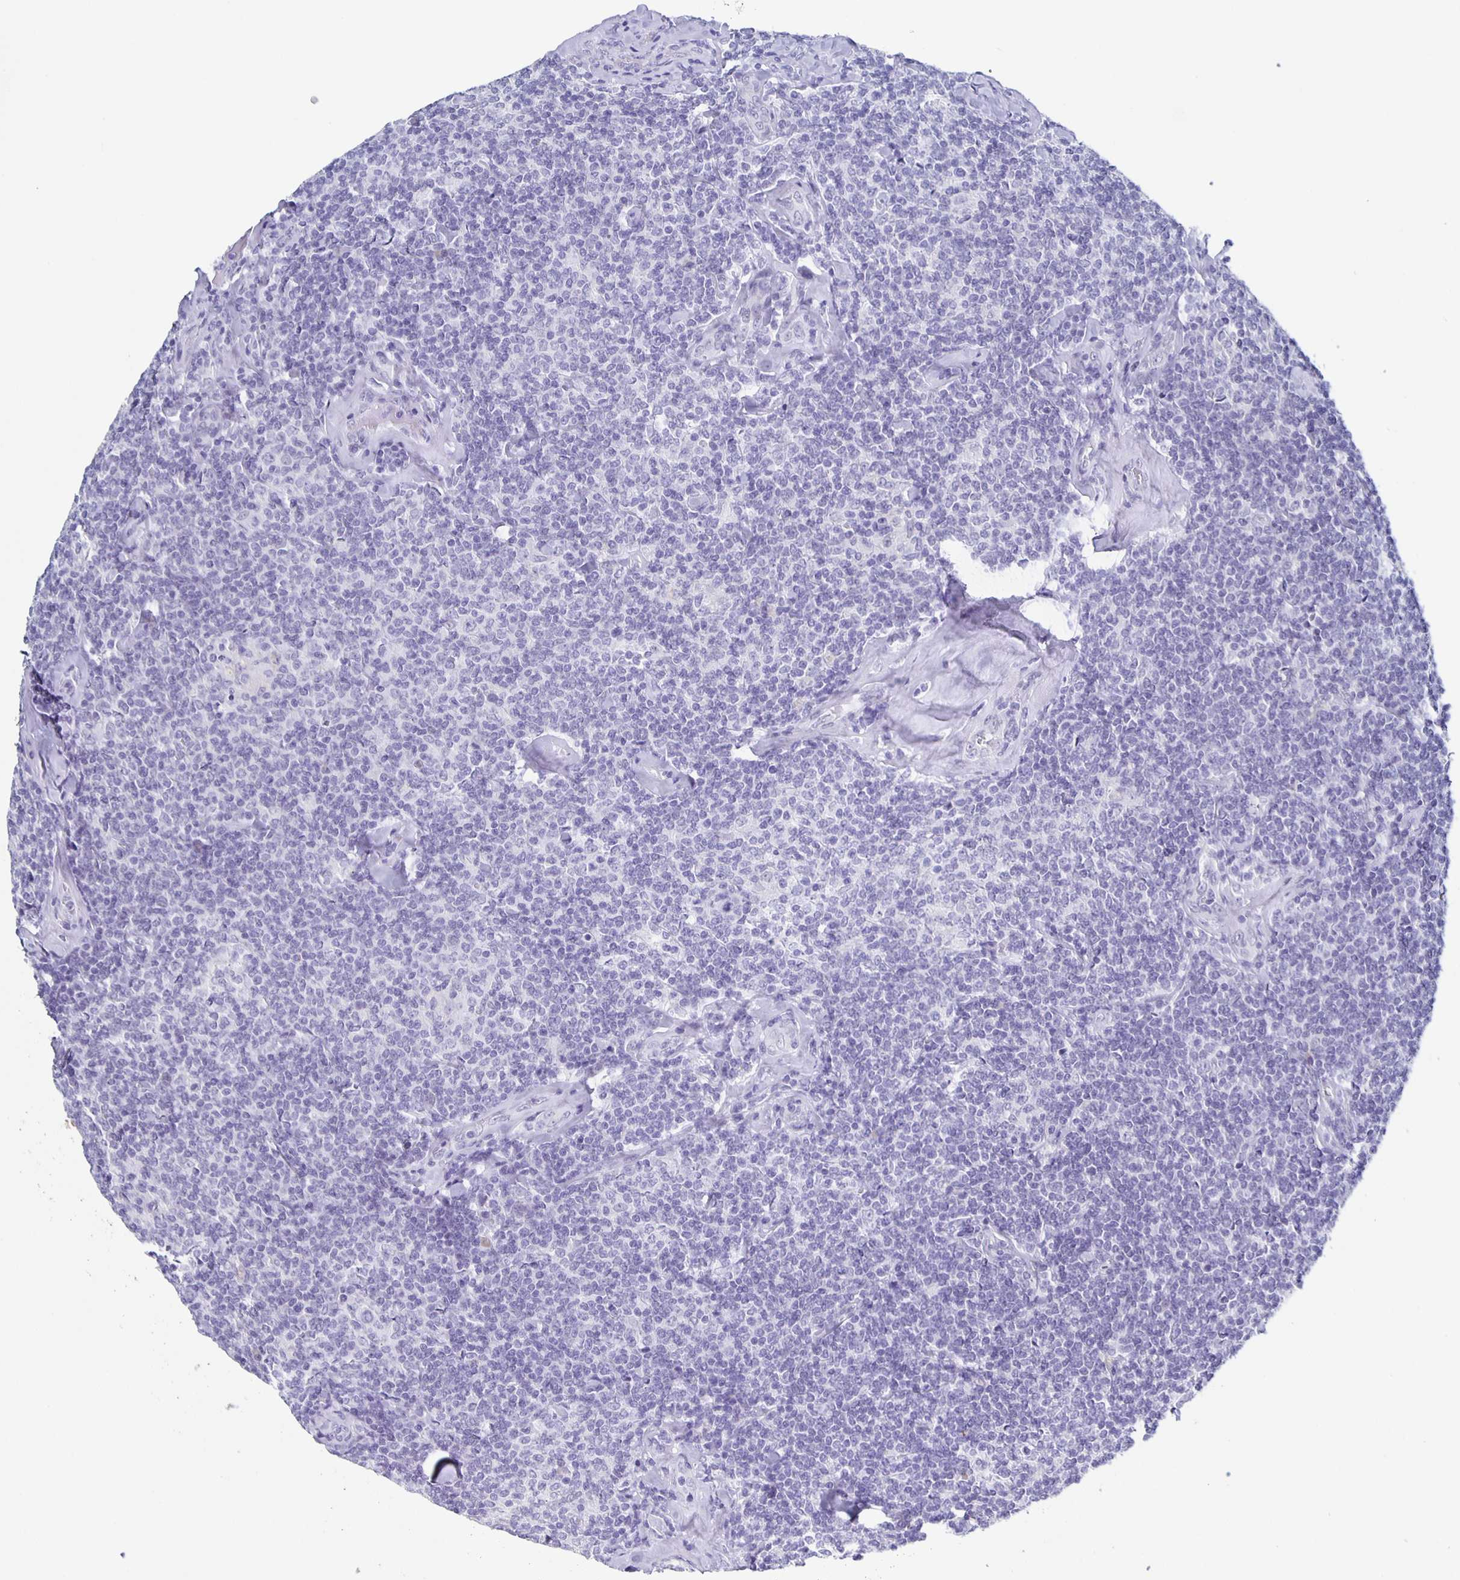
{"staining": {"intensity": "negative", "quantity": "none", "location": "none"}, "tissue": "lymphoma", "cell_type": "Tumor cells", "image_type": "cancer", "snomed": [{"axis": "morphology", "description": "Malignant lymphoma, non-Hodgkin's type, Low grade"}, {"axis": "topography", "description": "Lymph node"}], "caption": "Micrograph shows no protein positivity in tumor cells of lymphoma tissue.", "gene": "CCDC17", "patient": {"sex": "female", "age": 56}}